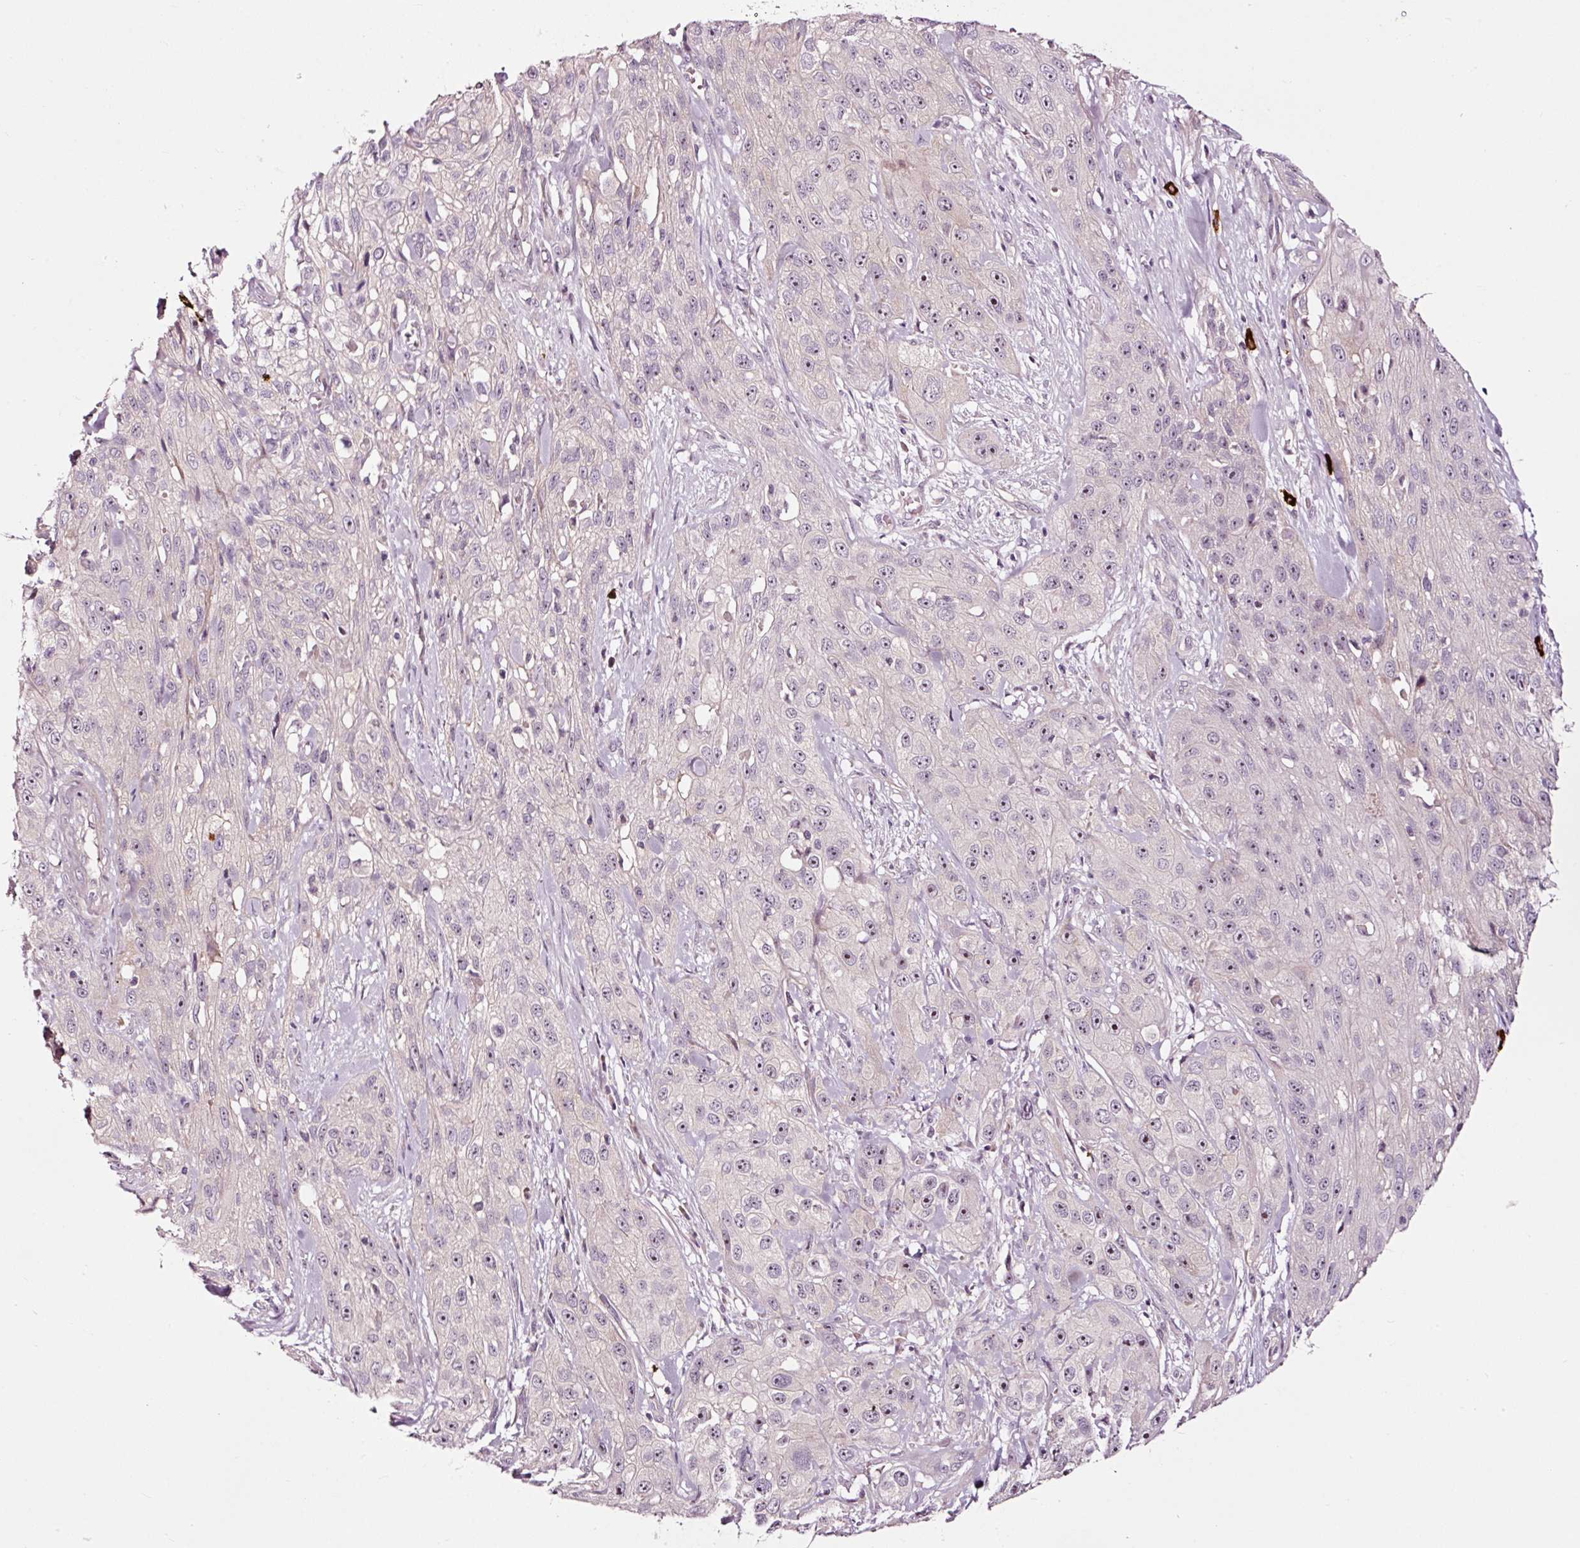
{"staining": {"intensity": "moderate", "quantity": "<25%", "location": "nuclear"}, "tissue": "skin cancer", "cell_type": "Tumor cells", "image_type": "cancer", "snomed": [{"axis": "morphology", "description": "Squamous cell carcinoma, NOS"}, {"axis": "topography", "description": "Skin"}, {"axis": "topography", "description": "Vulva"}], "caption": "Immunohistochemical staining of human squamous cell carcinoma (skin) reveals moderate nuclear protein staining in approximately <25% of tumor cells.", "gene": "UTP14A", "patient": {"sex": "female", "age": 86}}